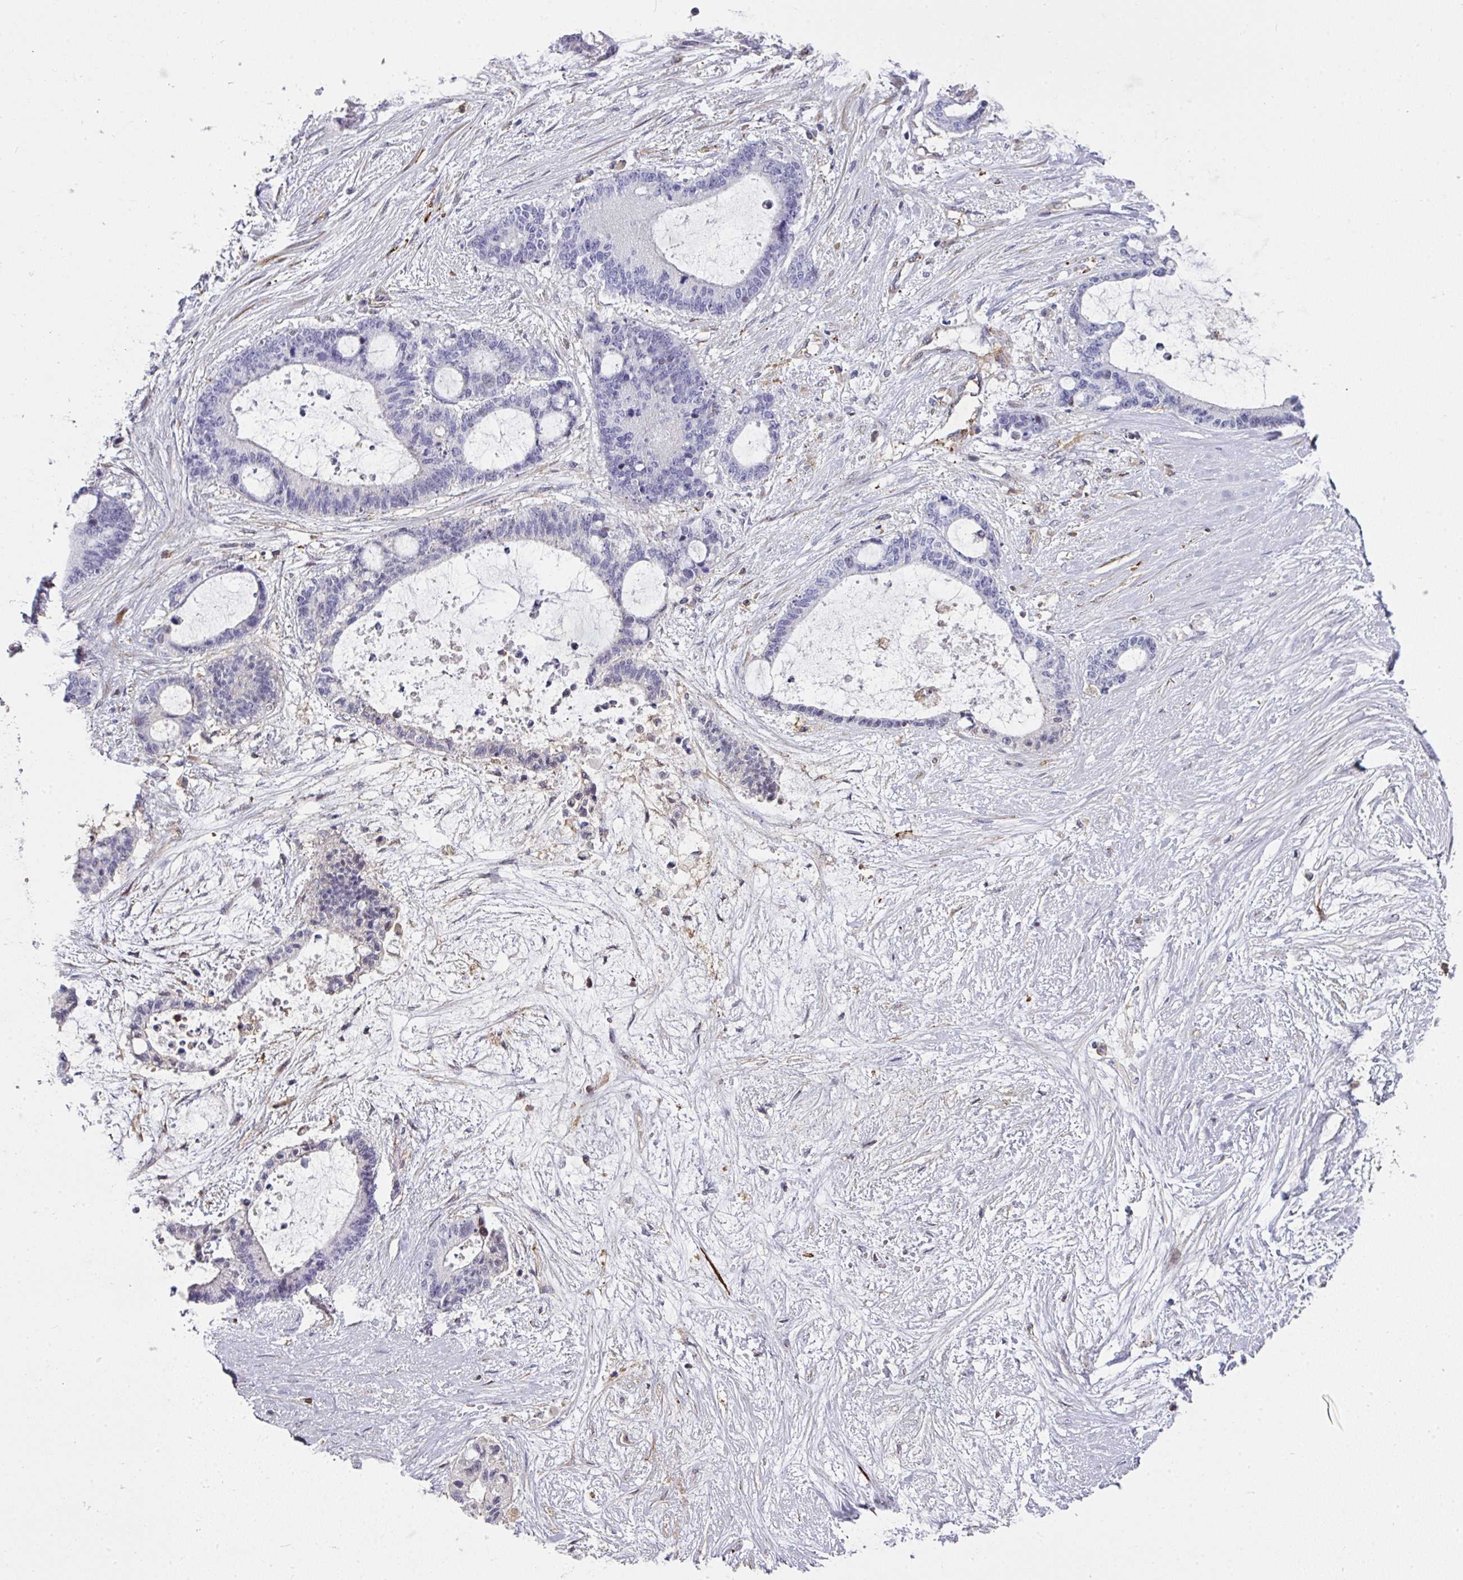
{"staining": {"intensity": "negative", "quantity": "none", "location": "none"}, "tissue": "liver cancer", "cell_type": "Tumor cells", "image_type": "cancer", "snomed": [{"axis": "morphology", "description": "Normal tissue, NOS"}, {"axis": "morphology", "description": "Cholangiocarcinoma"}, {"axis": "topography", "description": "Liver"}, {"axis": "topography", "description": "Peripheral nerve tissue"}], "caption": "This is an immunohistochemistry histopathology image of cholangiocarcinoma (liver). There is no positivity in tumor cells.", "gene": "BEND5", "patient": {"sex": "female", "age": 73}}